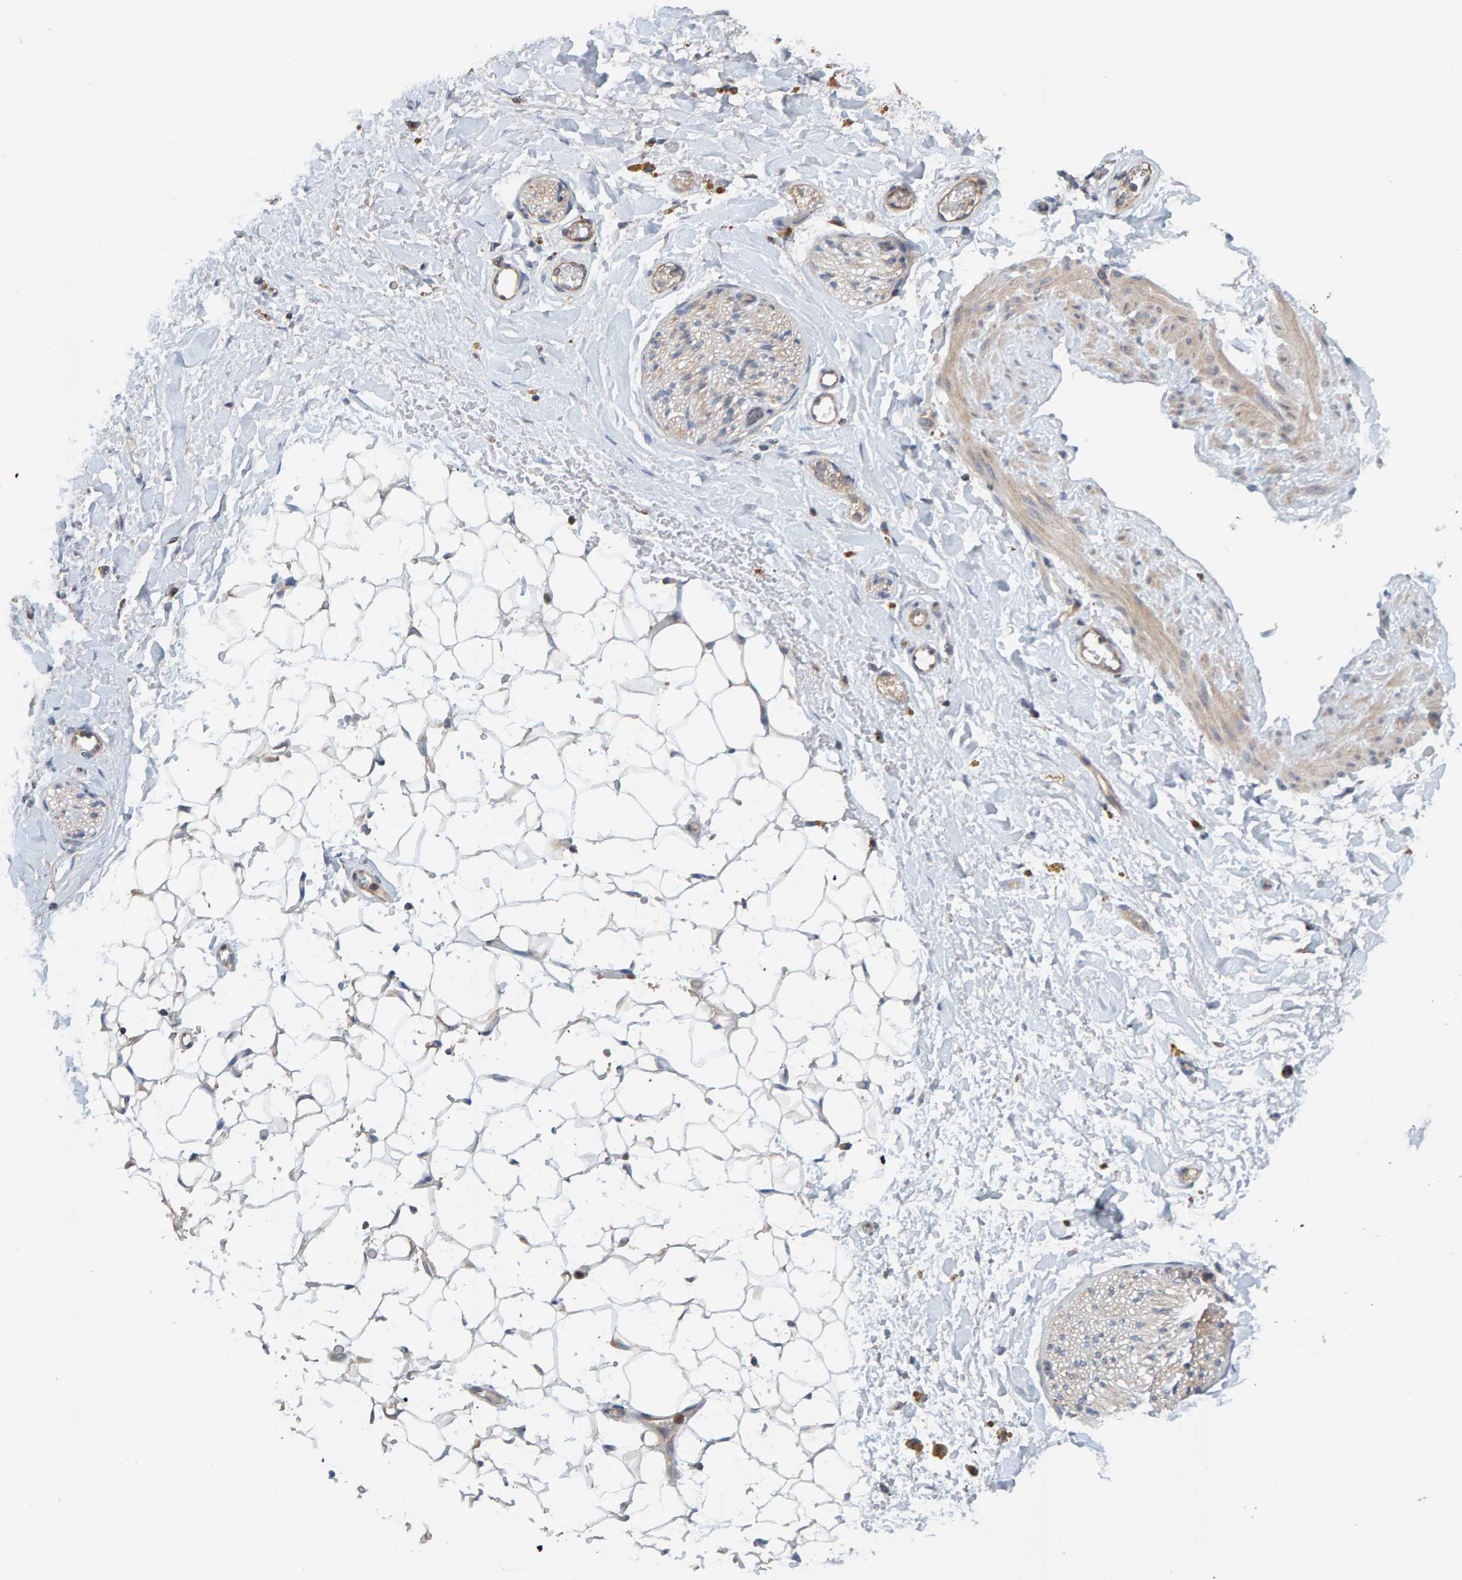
{"staining": {"intensity": "weak", "quantity": ">75%", "location": "cytoplasmic/membranous"}, "tissue": "adipose tissue", "cell_type": "Adipocytes", "image_type": "normal", "snomed": [{"axis": "morphology", "description": "Normal tissue, NOS"}, {"axis": "topography", "description": "Kidney"}, {"axis": "topography", "description": "Peripheral nerve tissue"}], "caption": "Immunohistochemistry histopathology image of normal adipose tissue: human adipose tissue stained using IHC demonstrates low levels of weak protein expression localized specifically in the cytoplasmic/membranous of adipocytes, appearing as a cytoplasmic/membranous brown color.", "gene": "CCM2", "patient": {"sex": "male", "age": 7}}